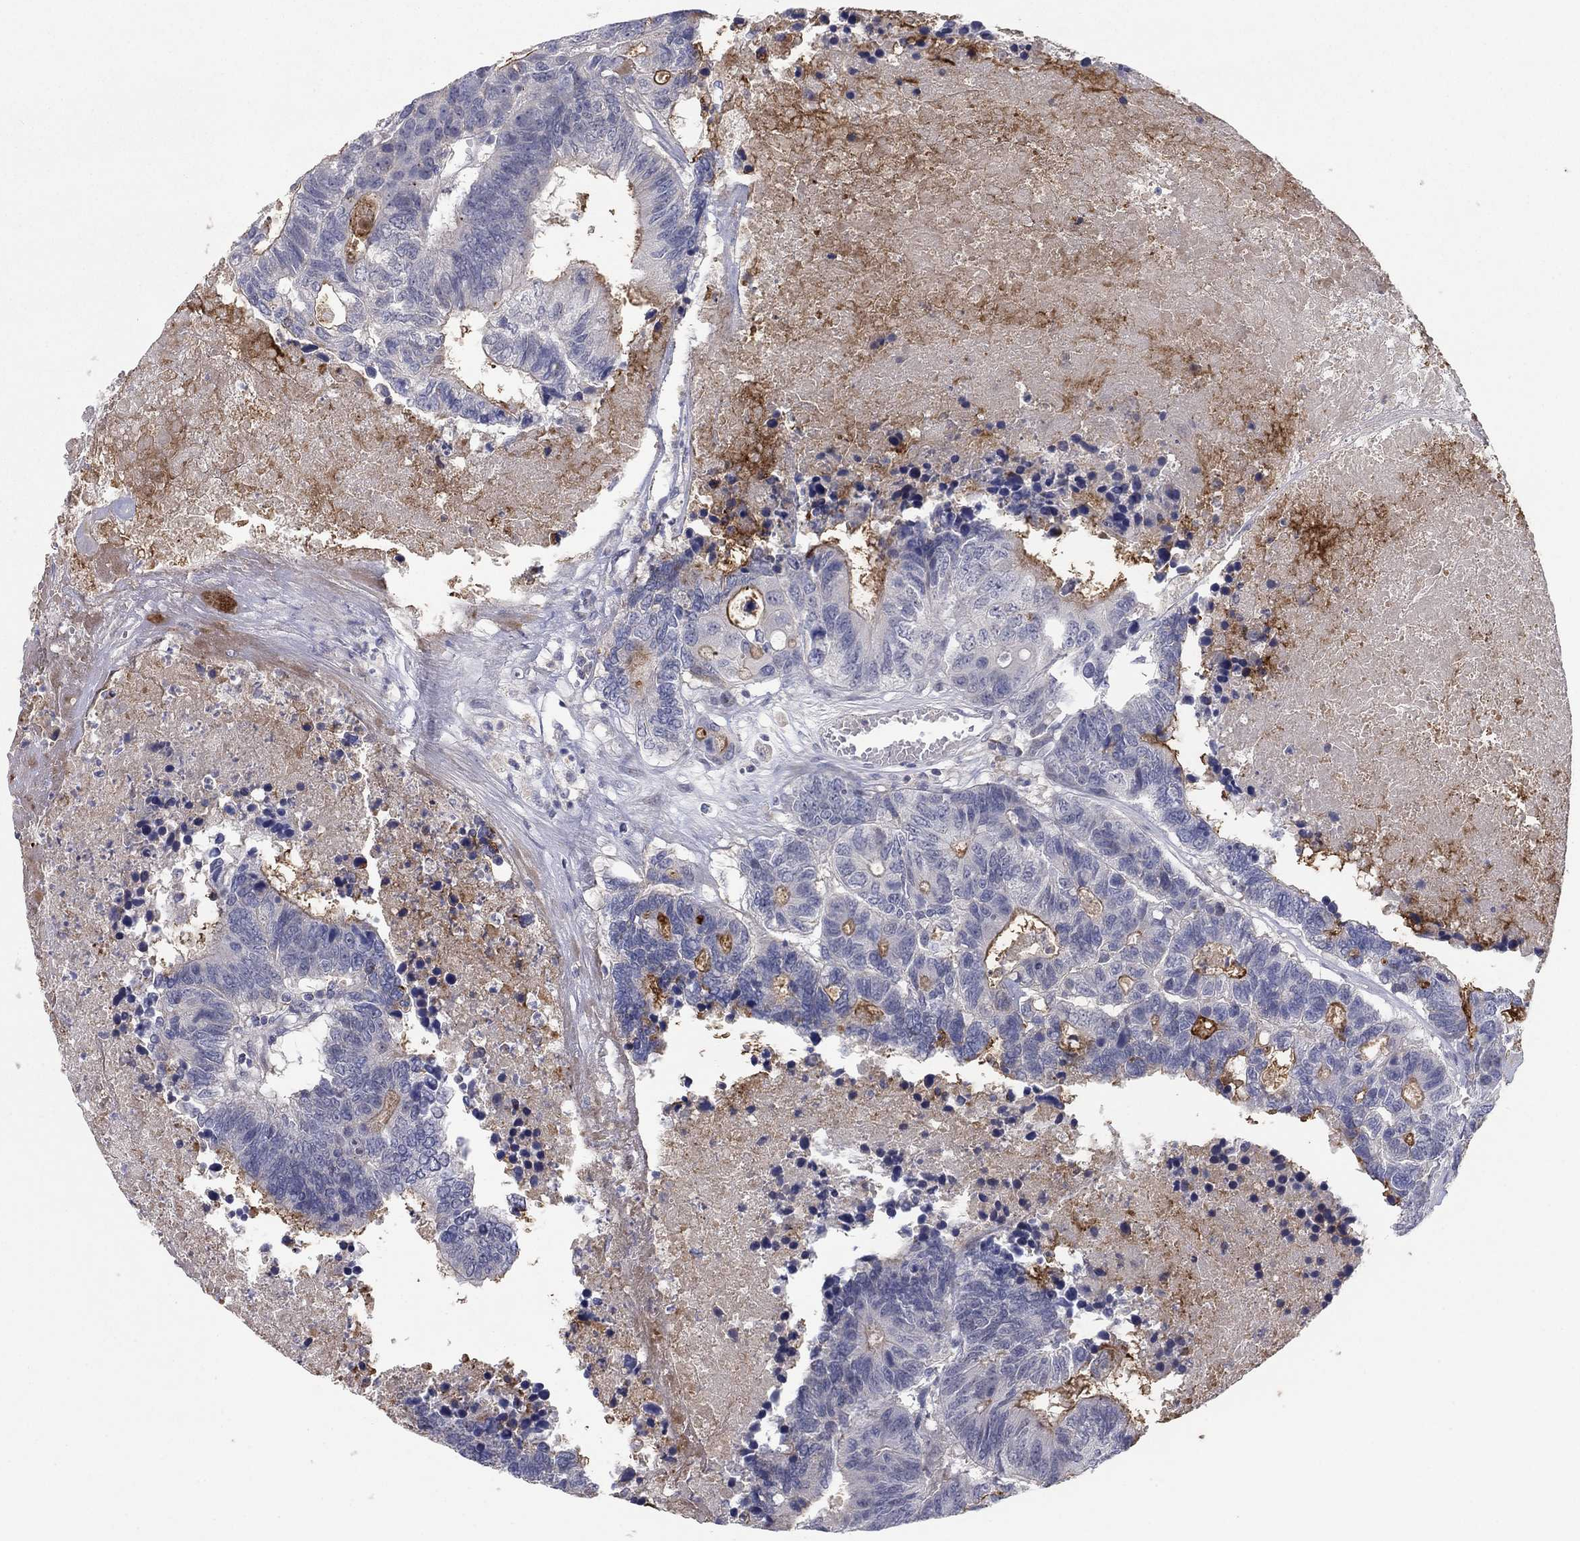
{"staining": {"intensity": "moderate", "quantity": "<25%", "location": "cytoplasmic/membranous"}, "tissue": "colorectal cancer", "cell_type": "Tumor cells", "image_type": "cancer", "snomed": [{"axis": "morphology", "description": "Adenocarcinoma, NOS"}, {"axis": "topography", "description": "Colon"}], "caption": "This photomicrograph exhibits immunohistochemistry staining of human colorectal adenocarcinoma, with low moderate cytoplasmic/membranous expression in about <25% of tumor cells.", "gene": "AMN1", "patient": {"sex": "female", "age": 48}}